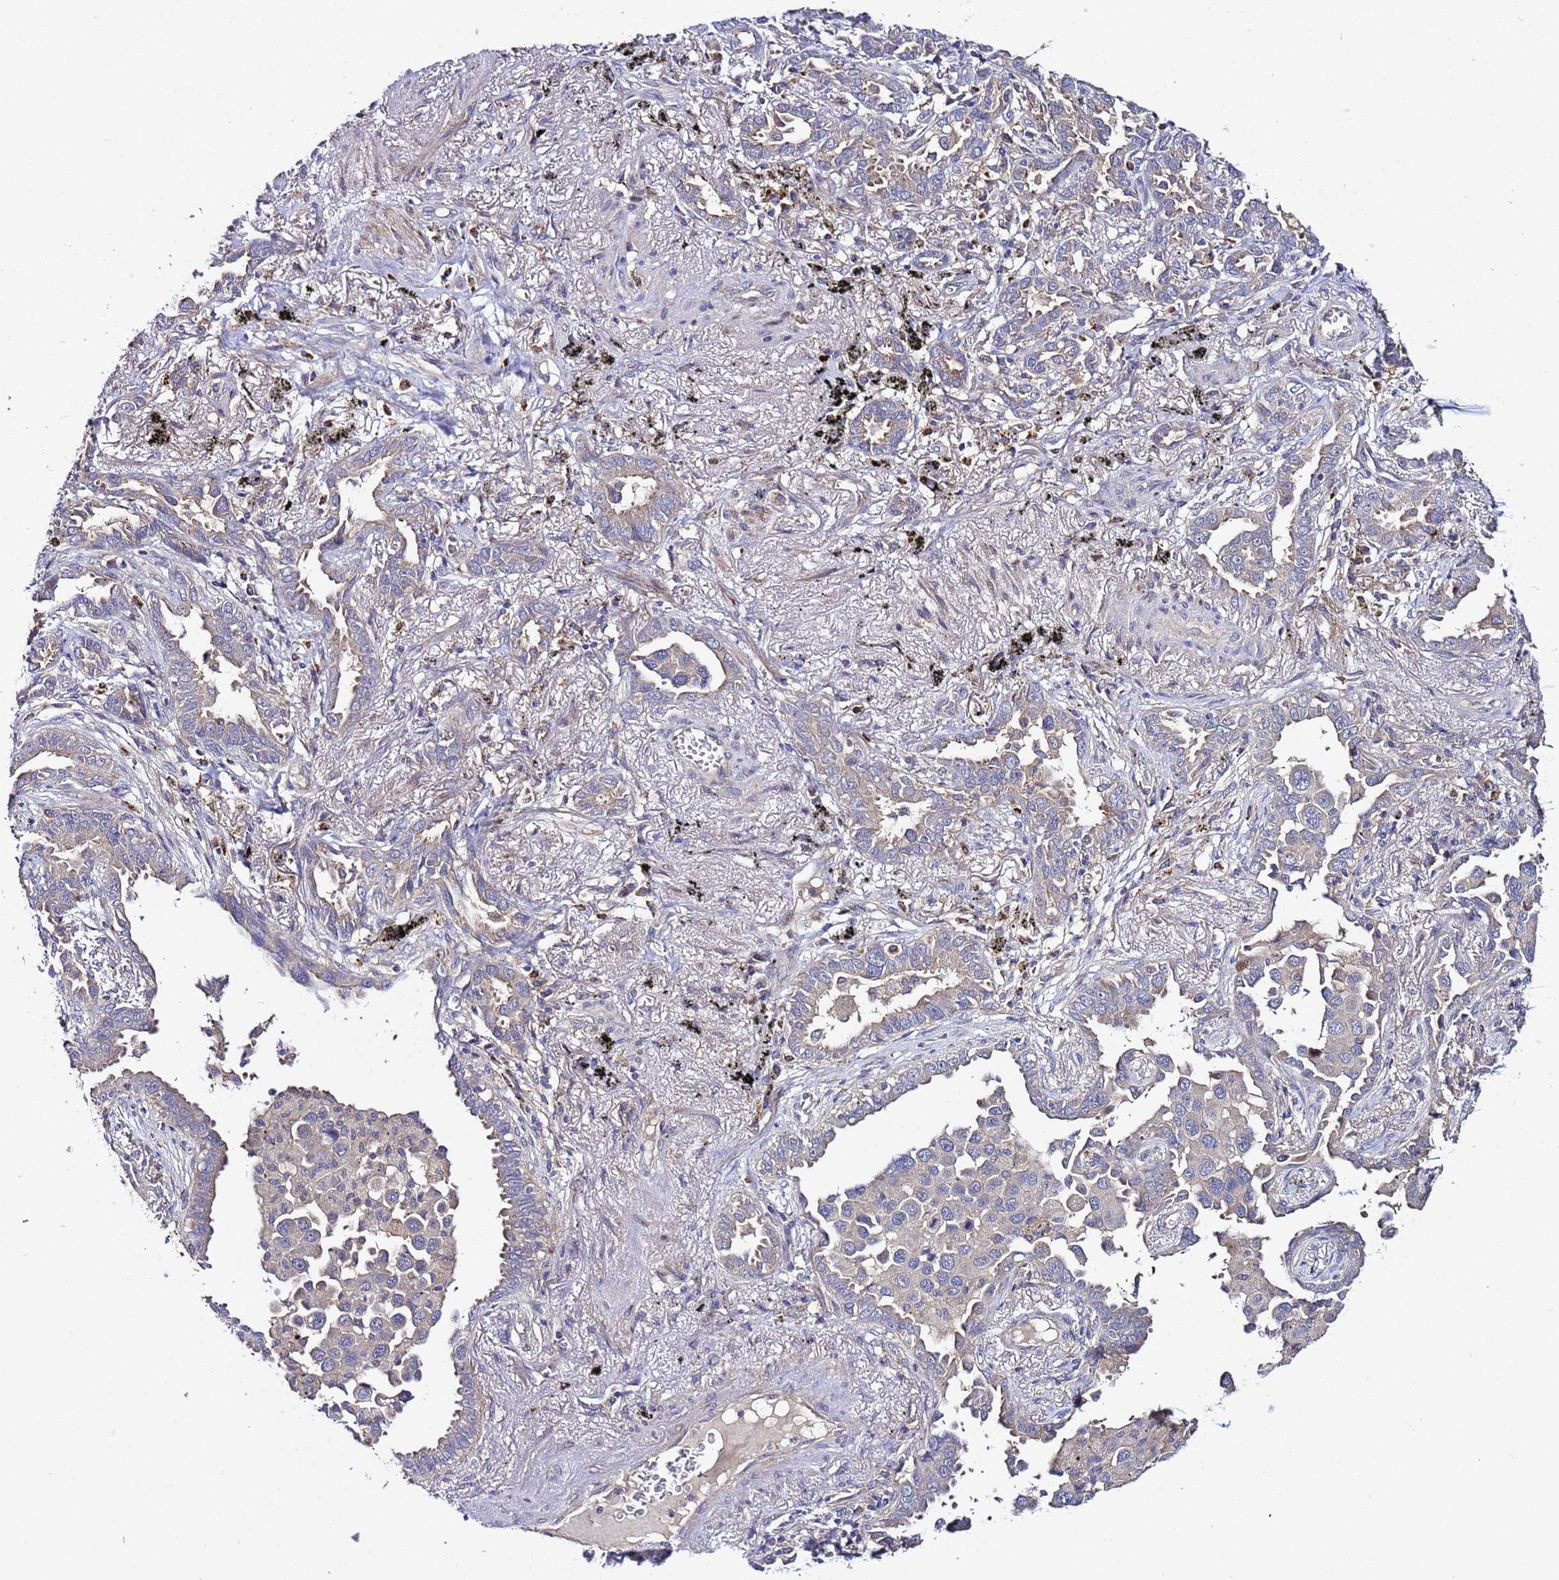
{"staining": {"intensity": "weak", "quantity": "<25%", "location": "cytoplasmic/membranous"}, "tissue": "lung cancer", "cell_type": "Tumor cells", "image_type": "cancer", "snomed": [{"axis": "morphology", "description": "Adenocarcinoma, NOS"}, {"axis": "topography", "description": "Lung"}], "caption": "Immunohistochemistry micrograph of neoplastic tissue: human lung cancer (adenocarcinoma) stained with DAB exhibits no significant protein staining in tumor cells.", "gene": "PLXDC2", "patient": {"sex": "male", "age": 67}}